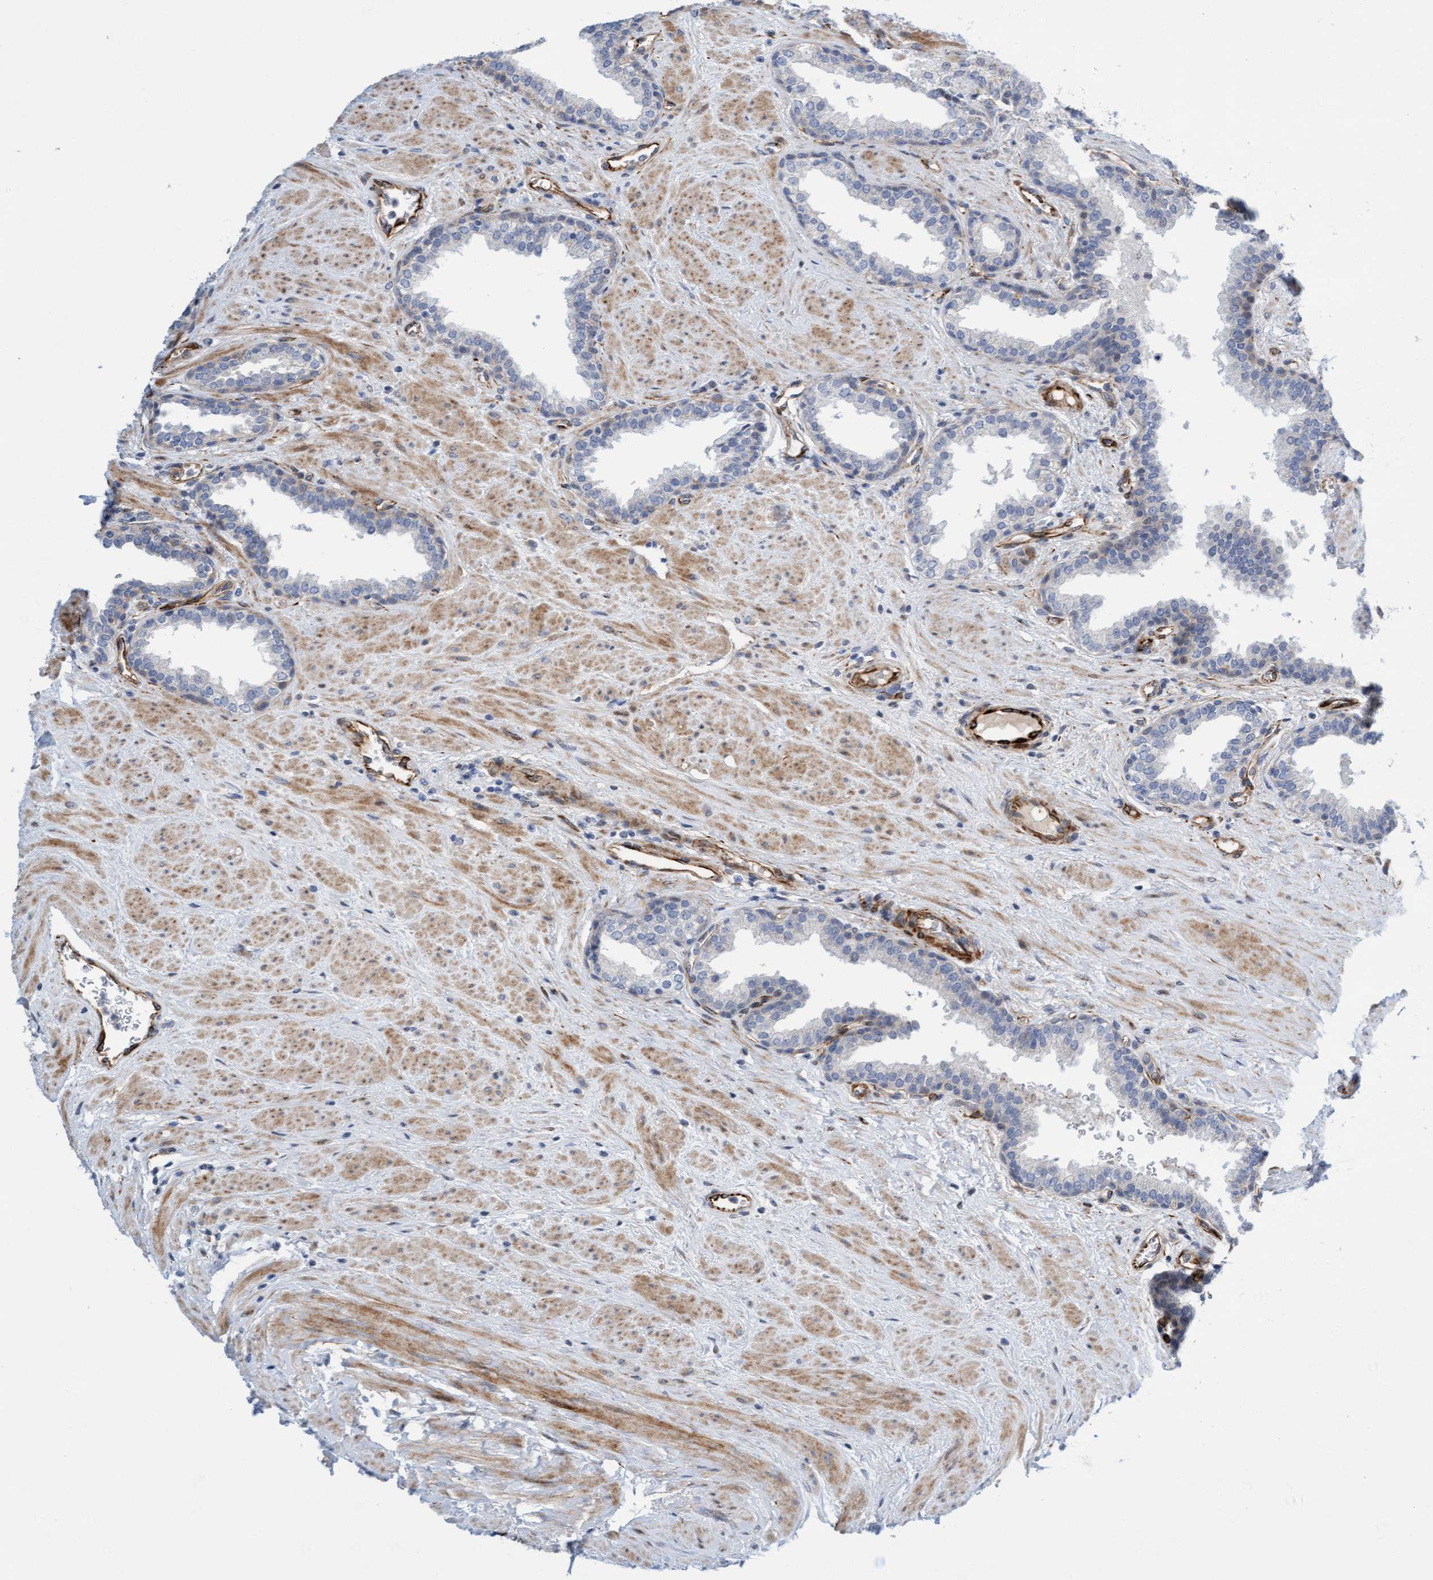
{"staining": {"intensity": "negative", "quantity": "none", "location": "none"}, "tissue": "prostate", "cell_type": "Glandular cells", "image_type": "normal", "snomed": [{"axis": "morphology", "description": "Normal tissue, NOS"}, {"axis": "topography", "description": "Prostate"}], "caption": "IHC image of benign human prostate stained for a protein (brown), which shows no expression in glandular cells. (DAB (3,3'-diaminobenzidine) IHC visualized using brightfield microscopy, high magnification).", "gene": "POLG2", "patient": {"sex": "male", "age": 51}}